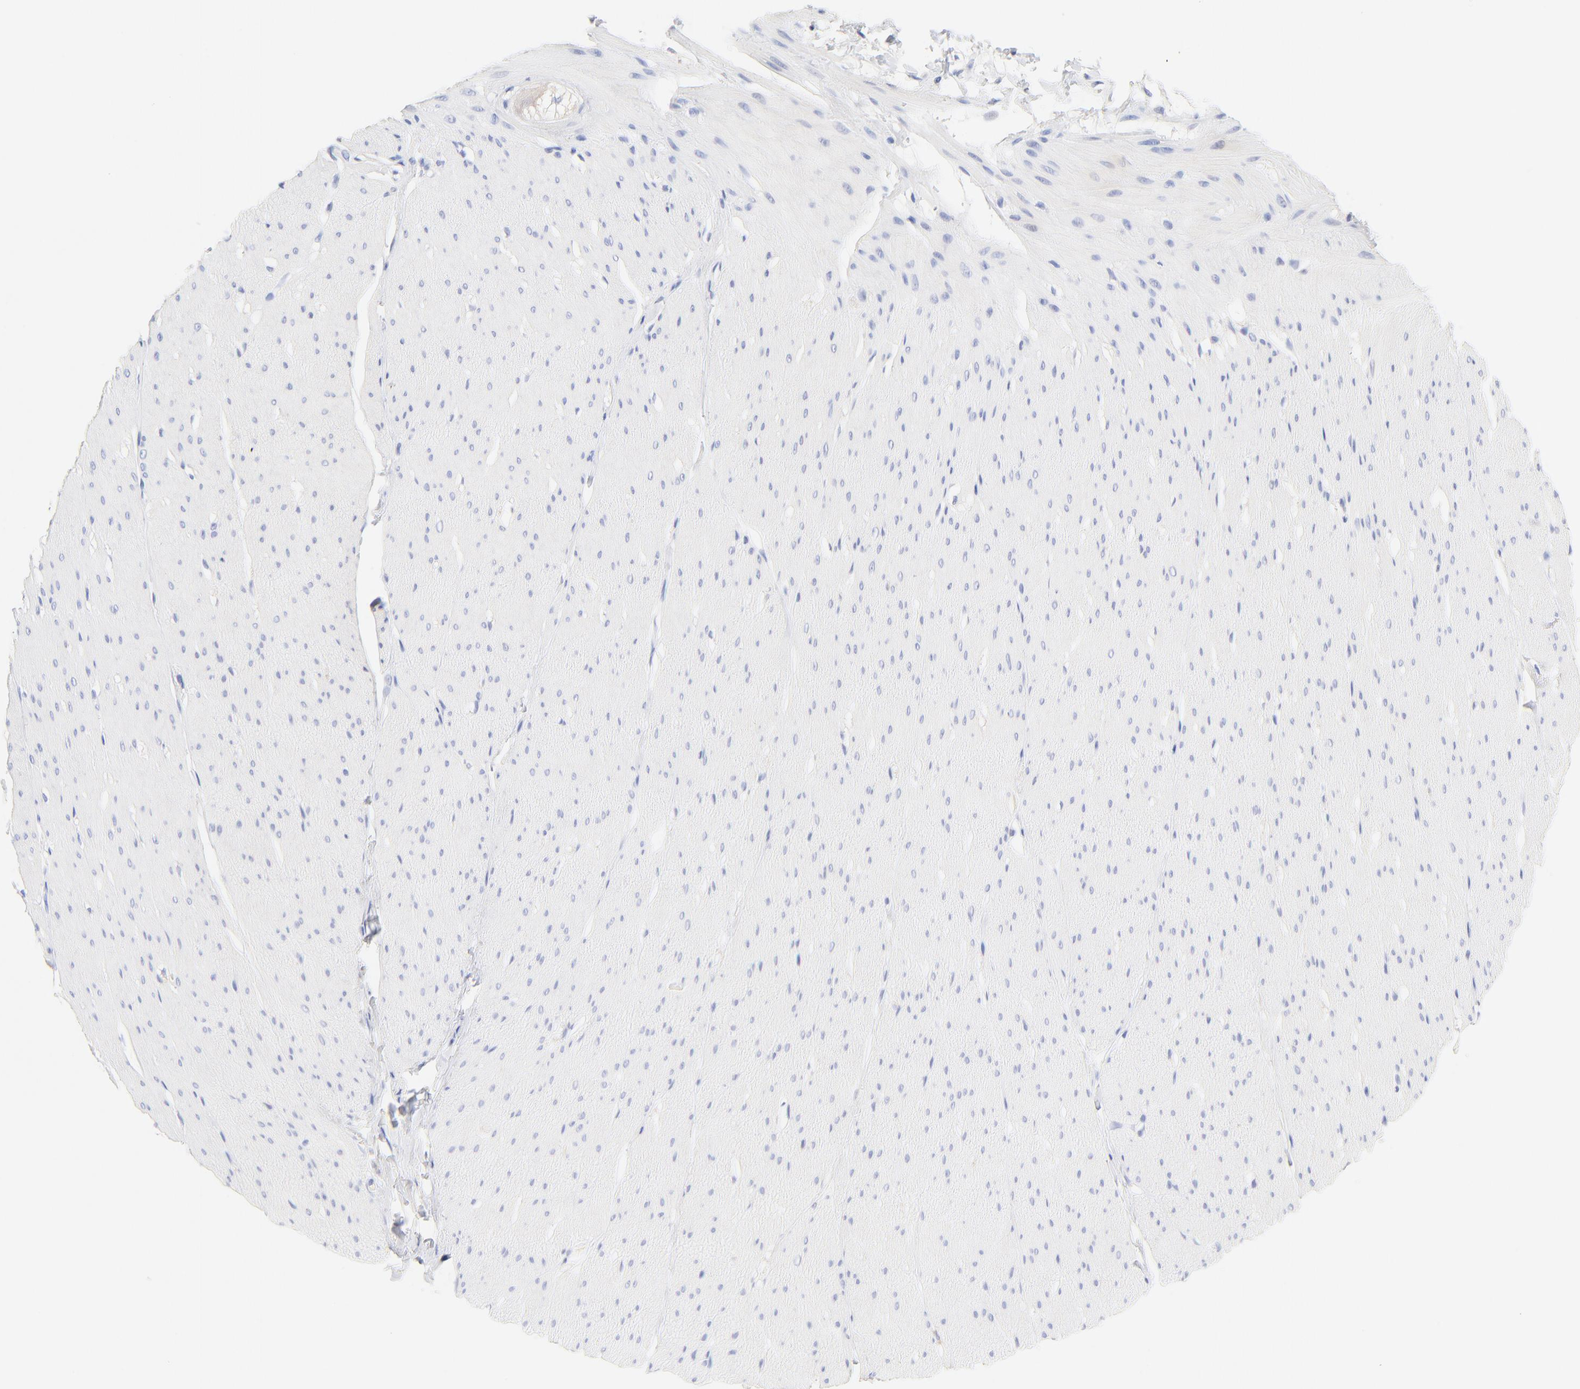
{"staining": {"intensity": "negative", "quantity": "none", "location": "none"}, "tissue": "smooth muscle", "cell_type": "Smooth muscle cells", "image_type": "normal", "snomed": [{"axis": "morphology", "description": "Normal tissue, NOS"}, {"axis": "topography", "description": "Smooth muscle"}, {"axis": "topography", "description": "Colon"}], "caption": "DAB immunohistochemical staining of normal smooth muscle displays no significant positivity in smooth muscle cells.", "gene": "SULT4A1", "patient": {"sex": "male", "age": 67}}